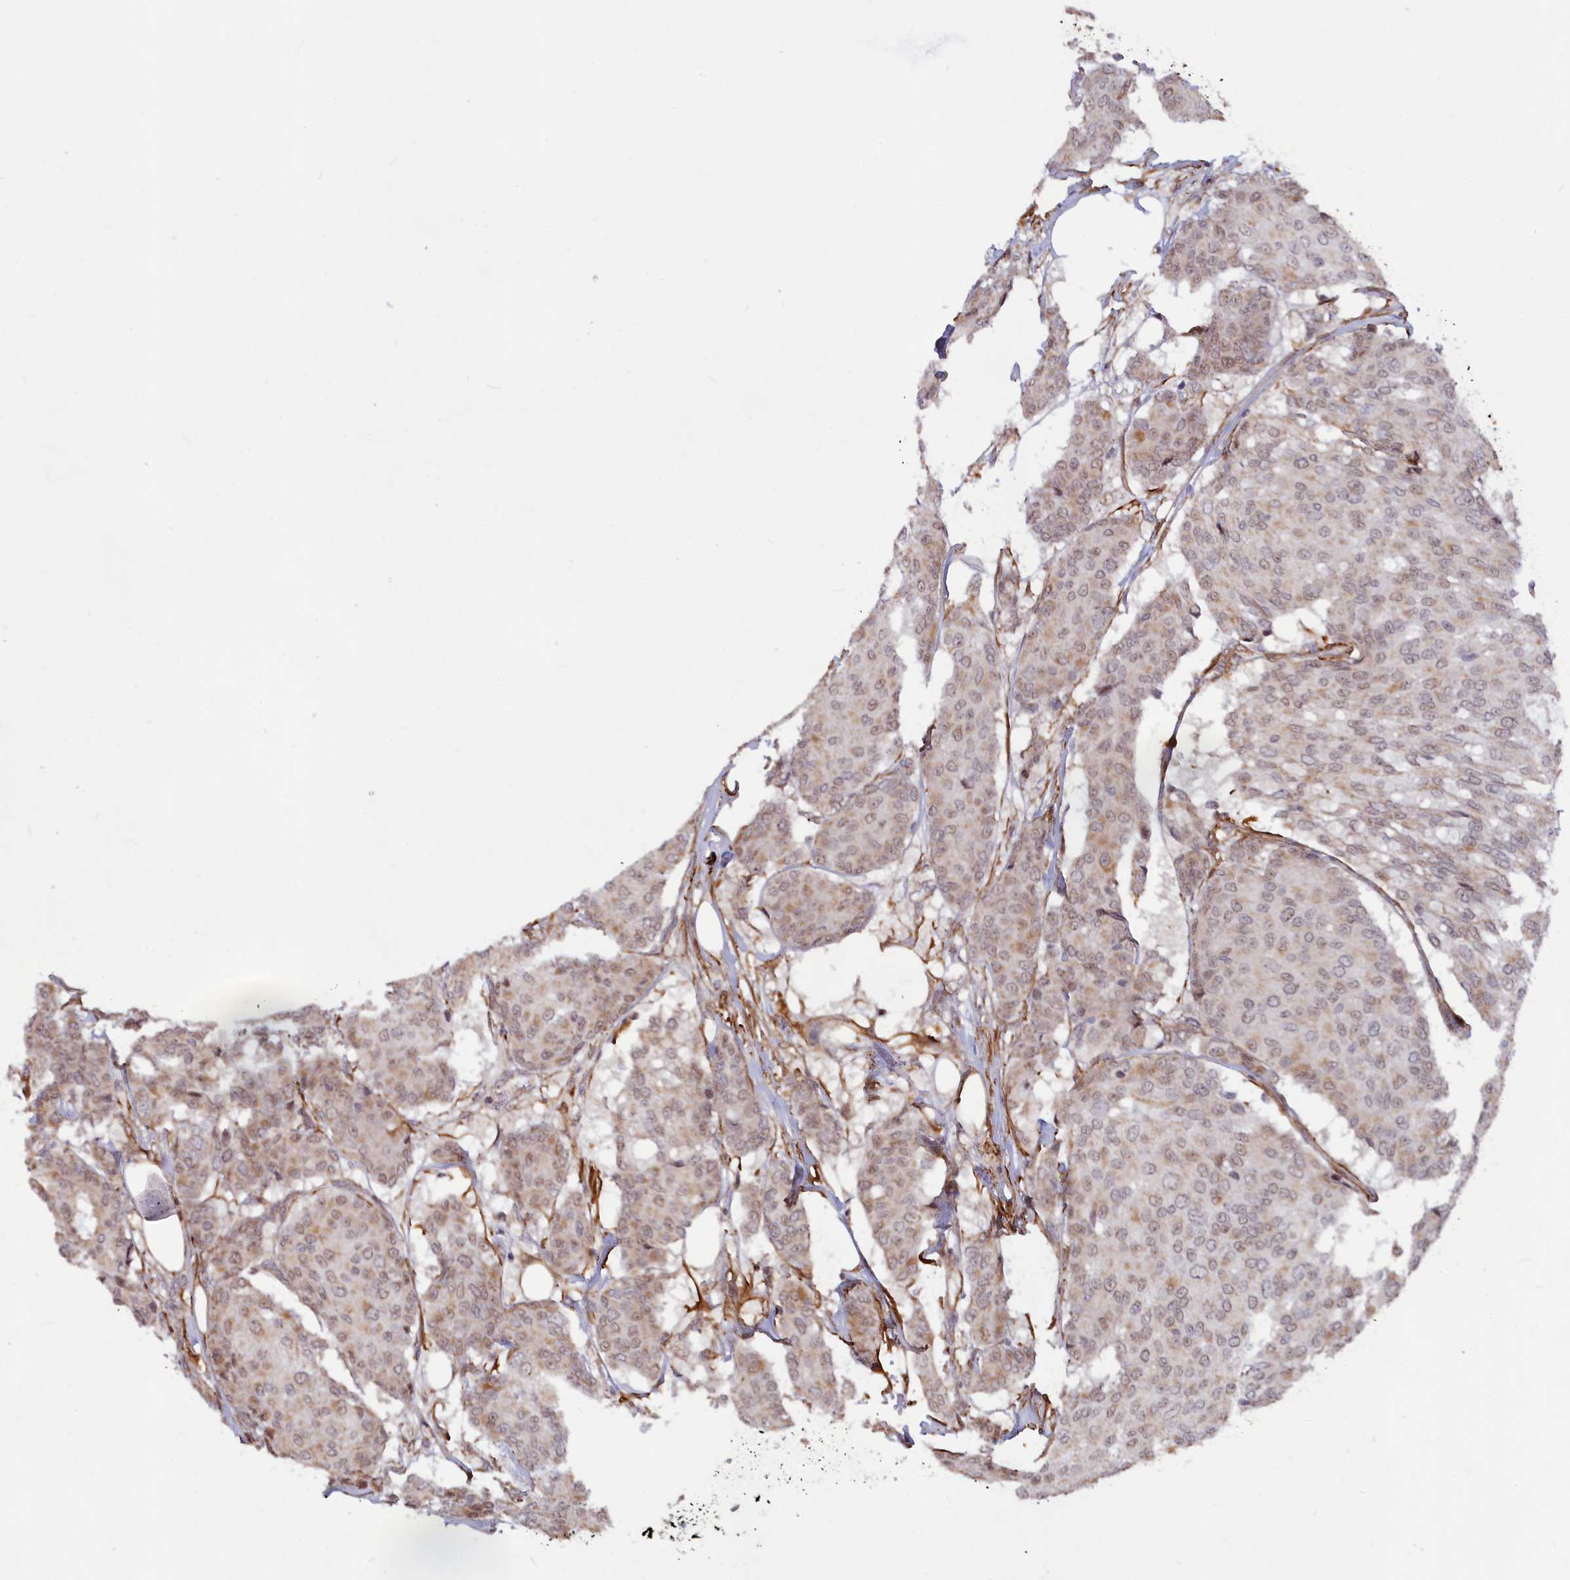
{"staining": {"intensity": "weak", "quantity": "25%-75%", "location": "cytoplasmic/membranous"}, "tissue": "breast cancer", "cell_type": "Tumor cells", "image_type": "cancer", "snomed": [{"axis": "morphology", "description": "Duct carcinoma"}, {"axis": "topography", "description": "Breast"}], "caption": "The immunohistochemical stain labels weak cytoplasmic/membranous positivity in tumor cells of breast cancer (invasive ductal carcinoma) tissue. (Brightfield microscopy of DAB IHC at high magnification).", "gene": "CCDC154", "patient": {"sex": "female", "age": 75}}